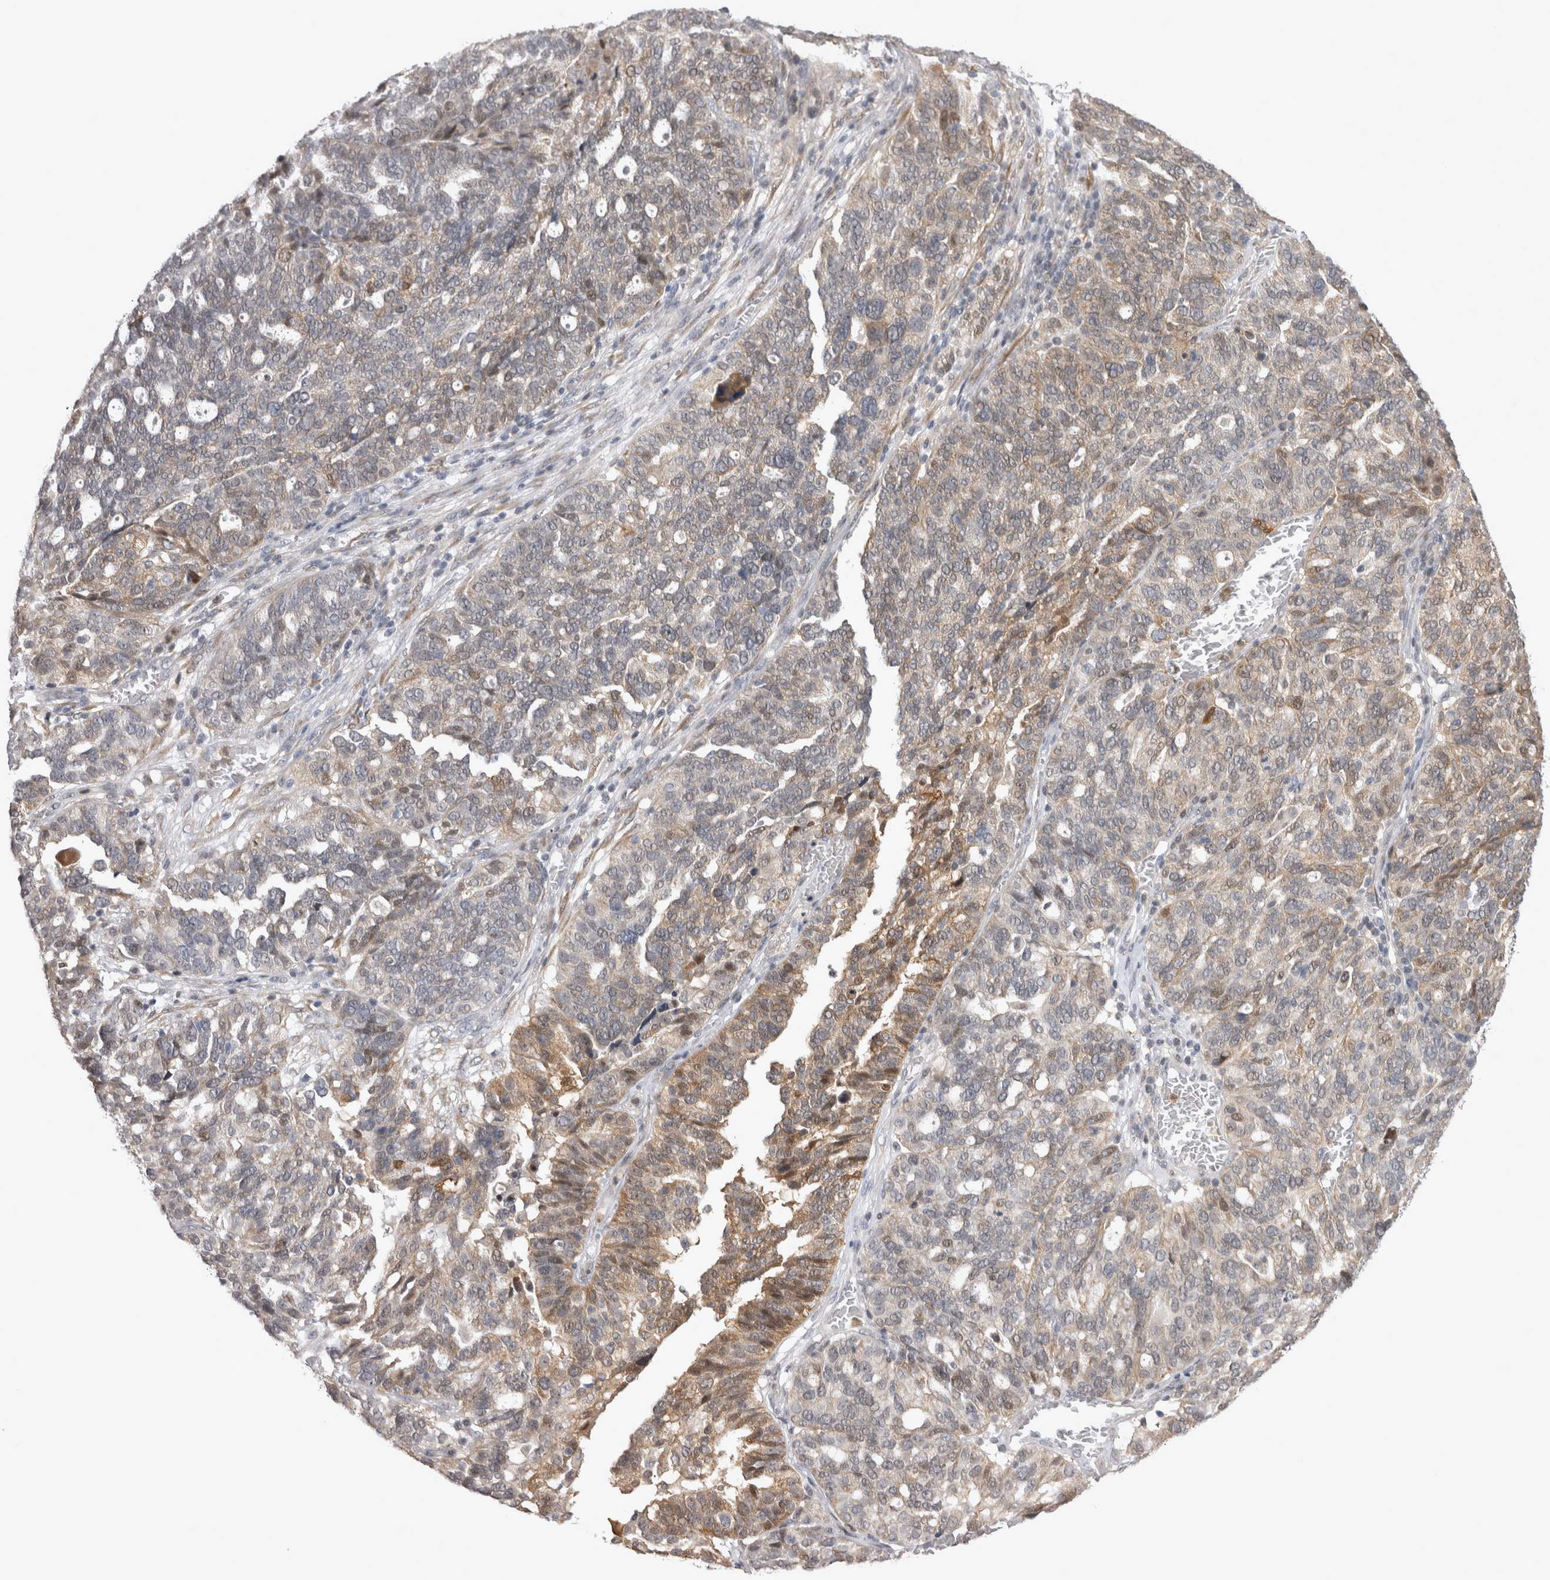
{"staining": {"intensity": "moderate", "quantity": "25%-75%", "location": "cytoplasmic/membranous"}, "tissue": "ovarian cancer", "cell_type": "Tumor cells", "image_type": "cancer", "snomed": [{"axis": "morphology", "description": "Cystadenocarcinoma, serous, NOS"}, {"axis": "topography", "description": "Ovary"}], "caption": "IHC photomicrograph of human serous cystadenocarcinoma (ovarian) stained for a protein (brown), which demonstrates medium levels of moderate cytoplasmic/membranous staining in about 25%-75% of tumor cells.", "gene": "CHIC2", "patient": {"sex": "female", "age": 59}}